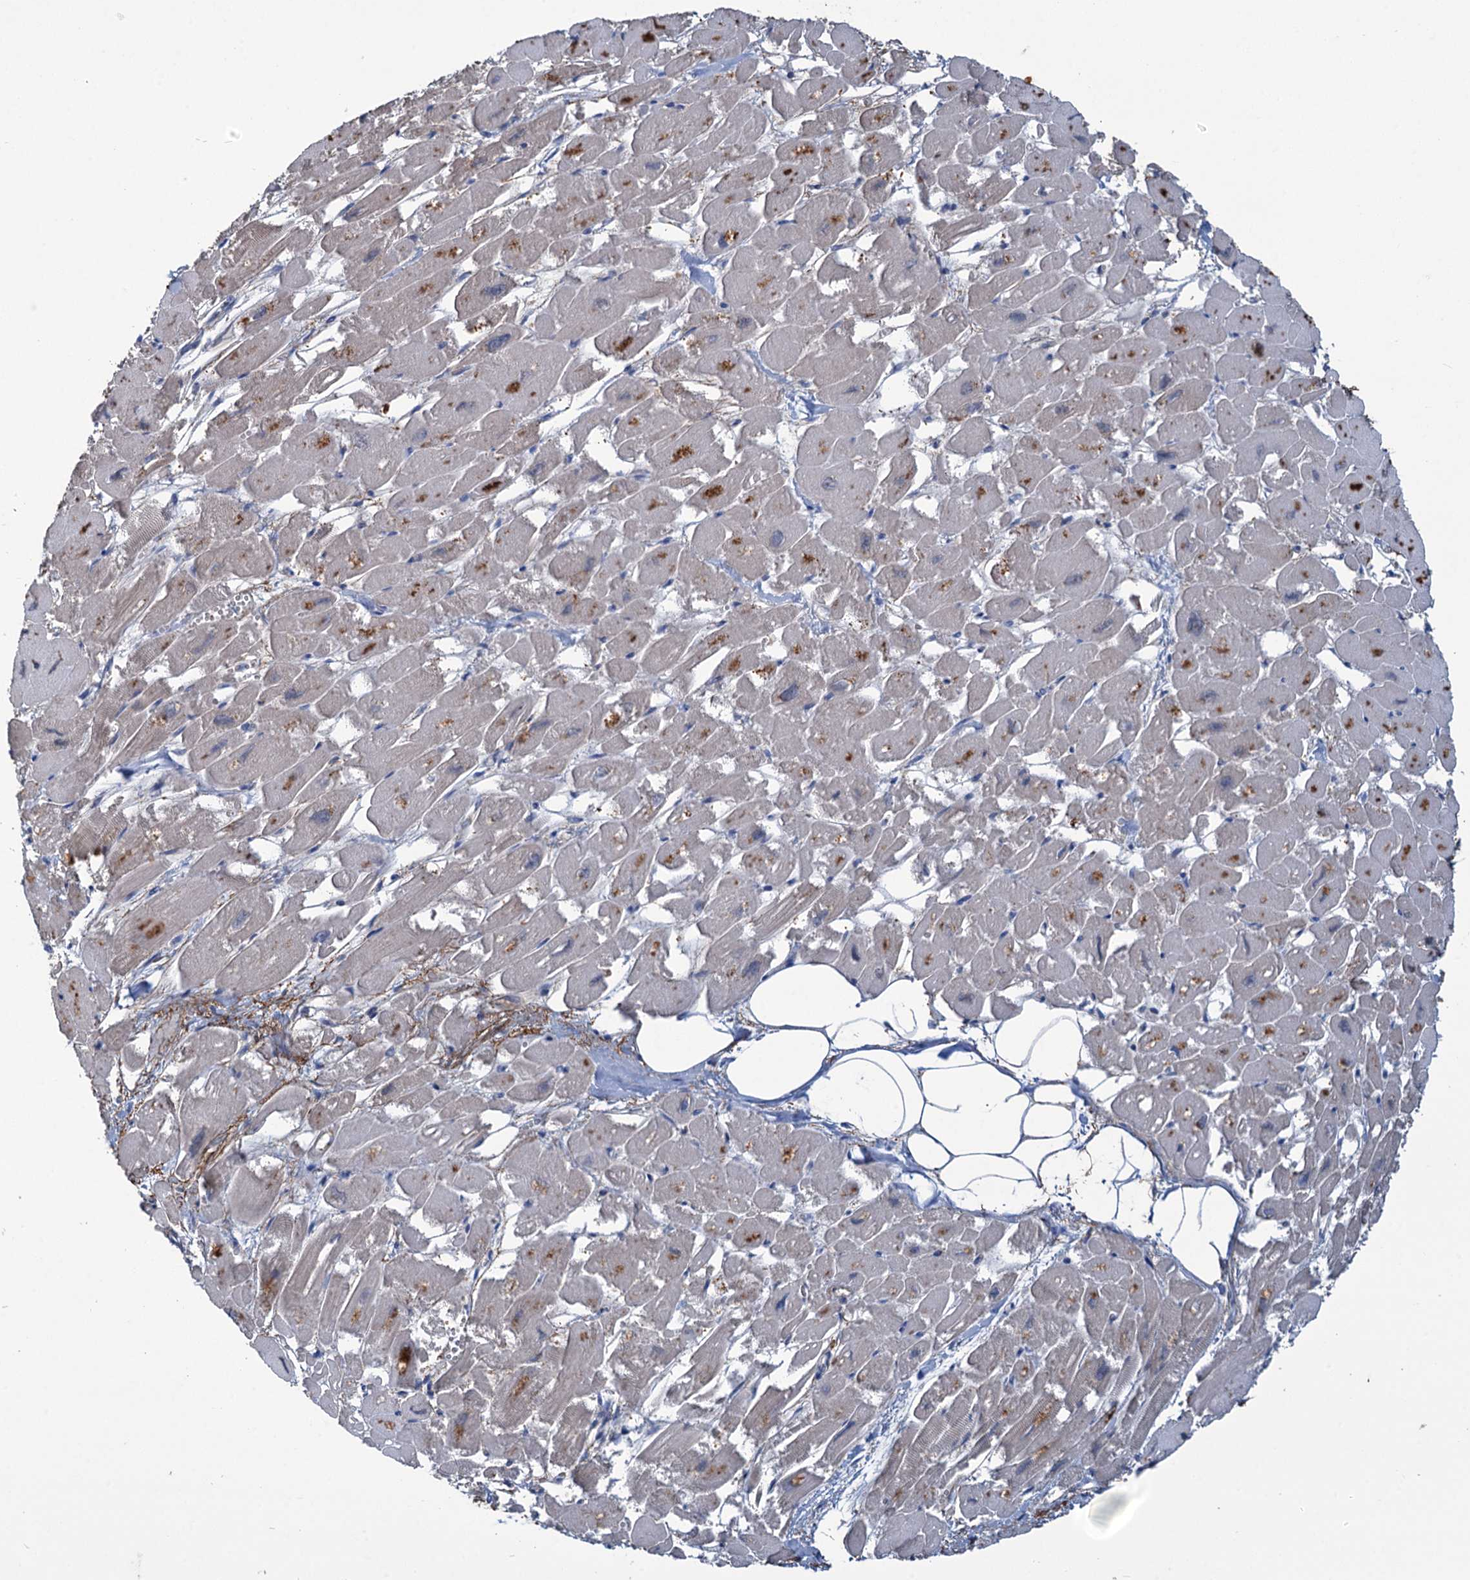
{"staining": {"intensity": "negative", "quantity": "none", "location": "none"}, "tissue": "heart muscle", "cell_type": "Cardiomyocytes", "image_type": "normal", "snomed": [{"axis": "morphology", "description": "Normal tissue, NOS"}, {"axis": "topography", "description": "Heart"}], "caption": "Heart muscle stained for a protein using immunohistochemistry (IHC) exhibits no staining cardiomyocytes.", "gene": "URAD", "patient": {"sex": "male", "age": 54}}